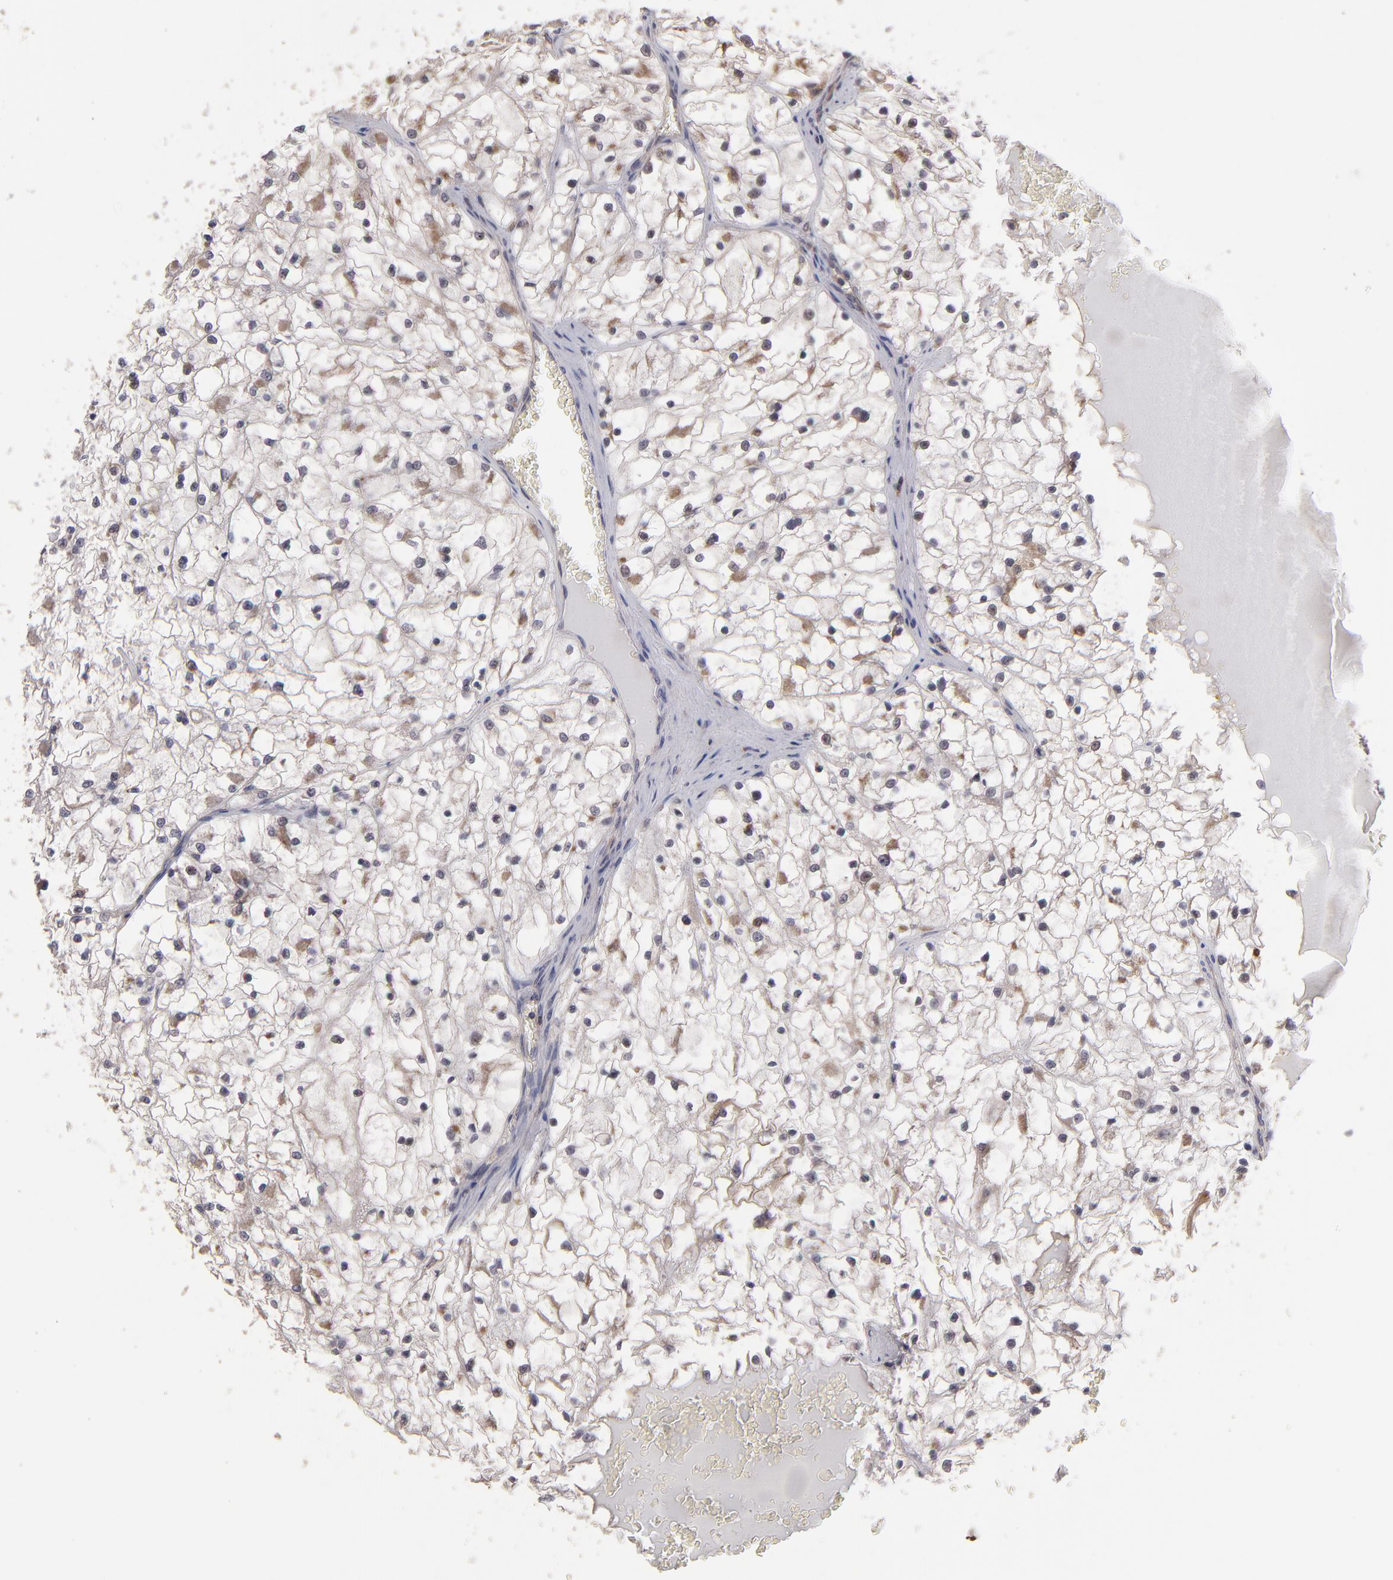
{"staining": {"intensity": "weak", "quantity": "<25%", "location": "cytoplasmic/membranous"}, "tissue": "renal cancer", "cell_type": "Tumor cells", "image_type": "cancer", "snomed": [{"axis": "morphology", "description": "Adenocarcinoma, NOS"}, {"axis": "topography", "description": "Kidney"}], "caption": "Renal cancer (adenocarcinoma) stained for a protein using IHC reveals no staining tumor cells.", "gene": "NF2", "patient": {"sex": "male", "age": 61}}